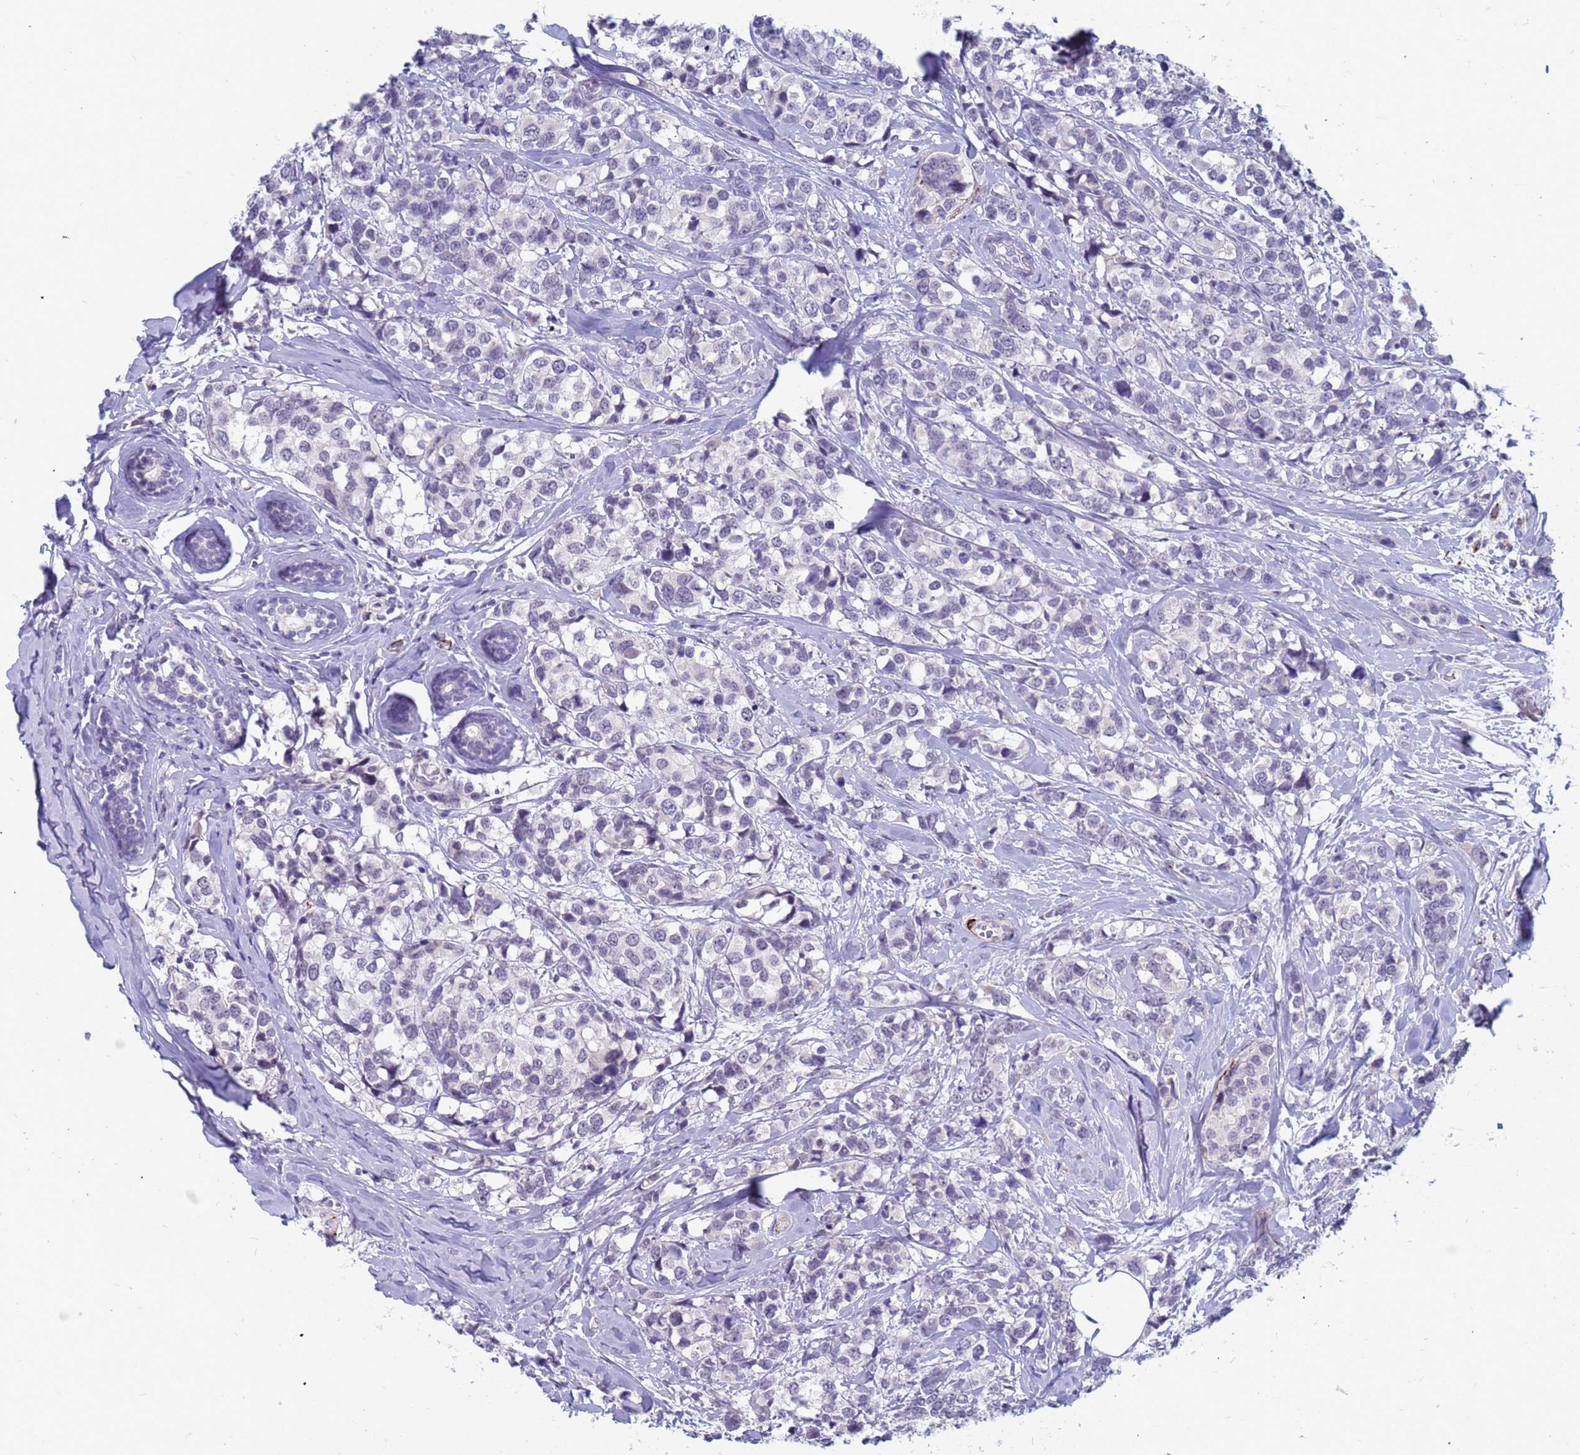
{"staining": {"intensity": "negative", "quantity": "none", "location": "none"}, "tissue": "breast cancer", "cell_type": "Tumor cells", "image_type": "cancer", "snomed": [{"axis": "morphology", "description": "Lobular carcinoma"}, {"axis": "topography", "description": "Breast"}], "caption": "Tumor cells are negative for protein expression in human breast cancer.", "gene": "CXorf65", "patient": {"sex": "female", "age": 59}}